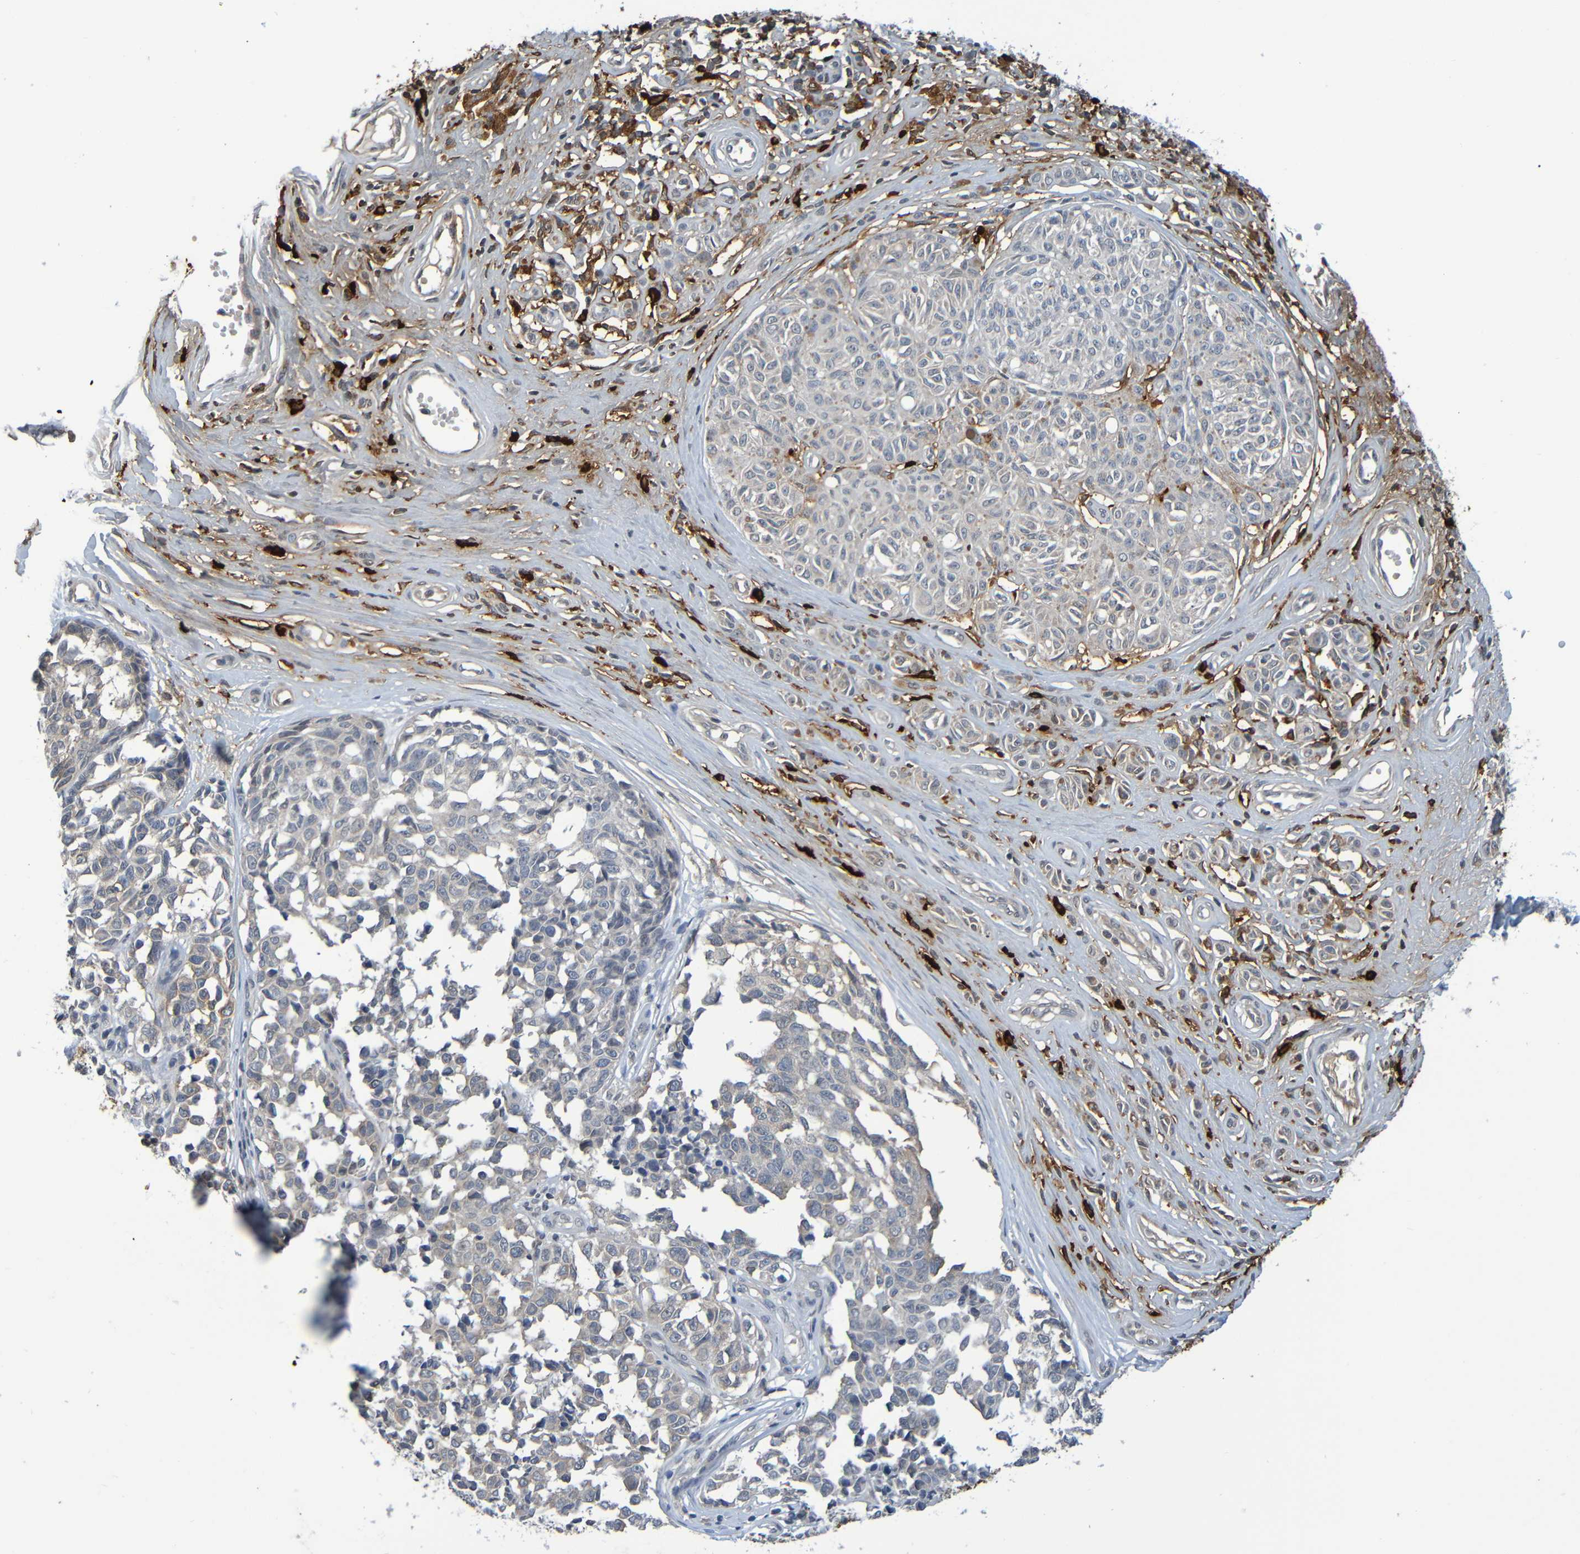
{"staining": {"intensity": "negative", "quantity": "none", "location": "none"}, "tissue": "melanoma", "cell_type": "Tumor cells", "image_type": "cancer", "snomed": [{"axis": "morphology", "description": "Malignant melanoma, NOS"}, {"axis": "topography", "description": "Skin"}], "caption": "Tumor cells show no significant protein positivity in malignant melanoma.", "gene": "C3AR1", "patient": {"sex": "female", "age": 64}}